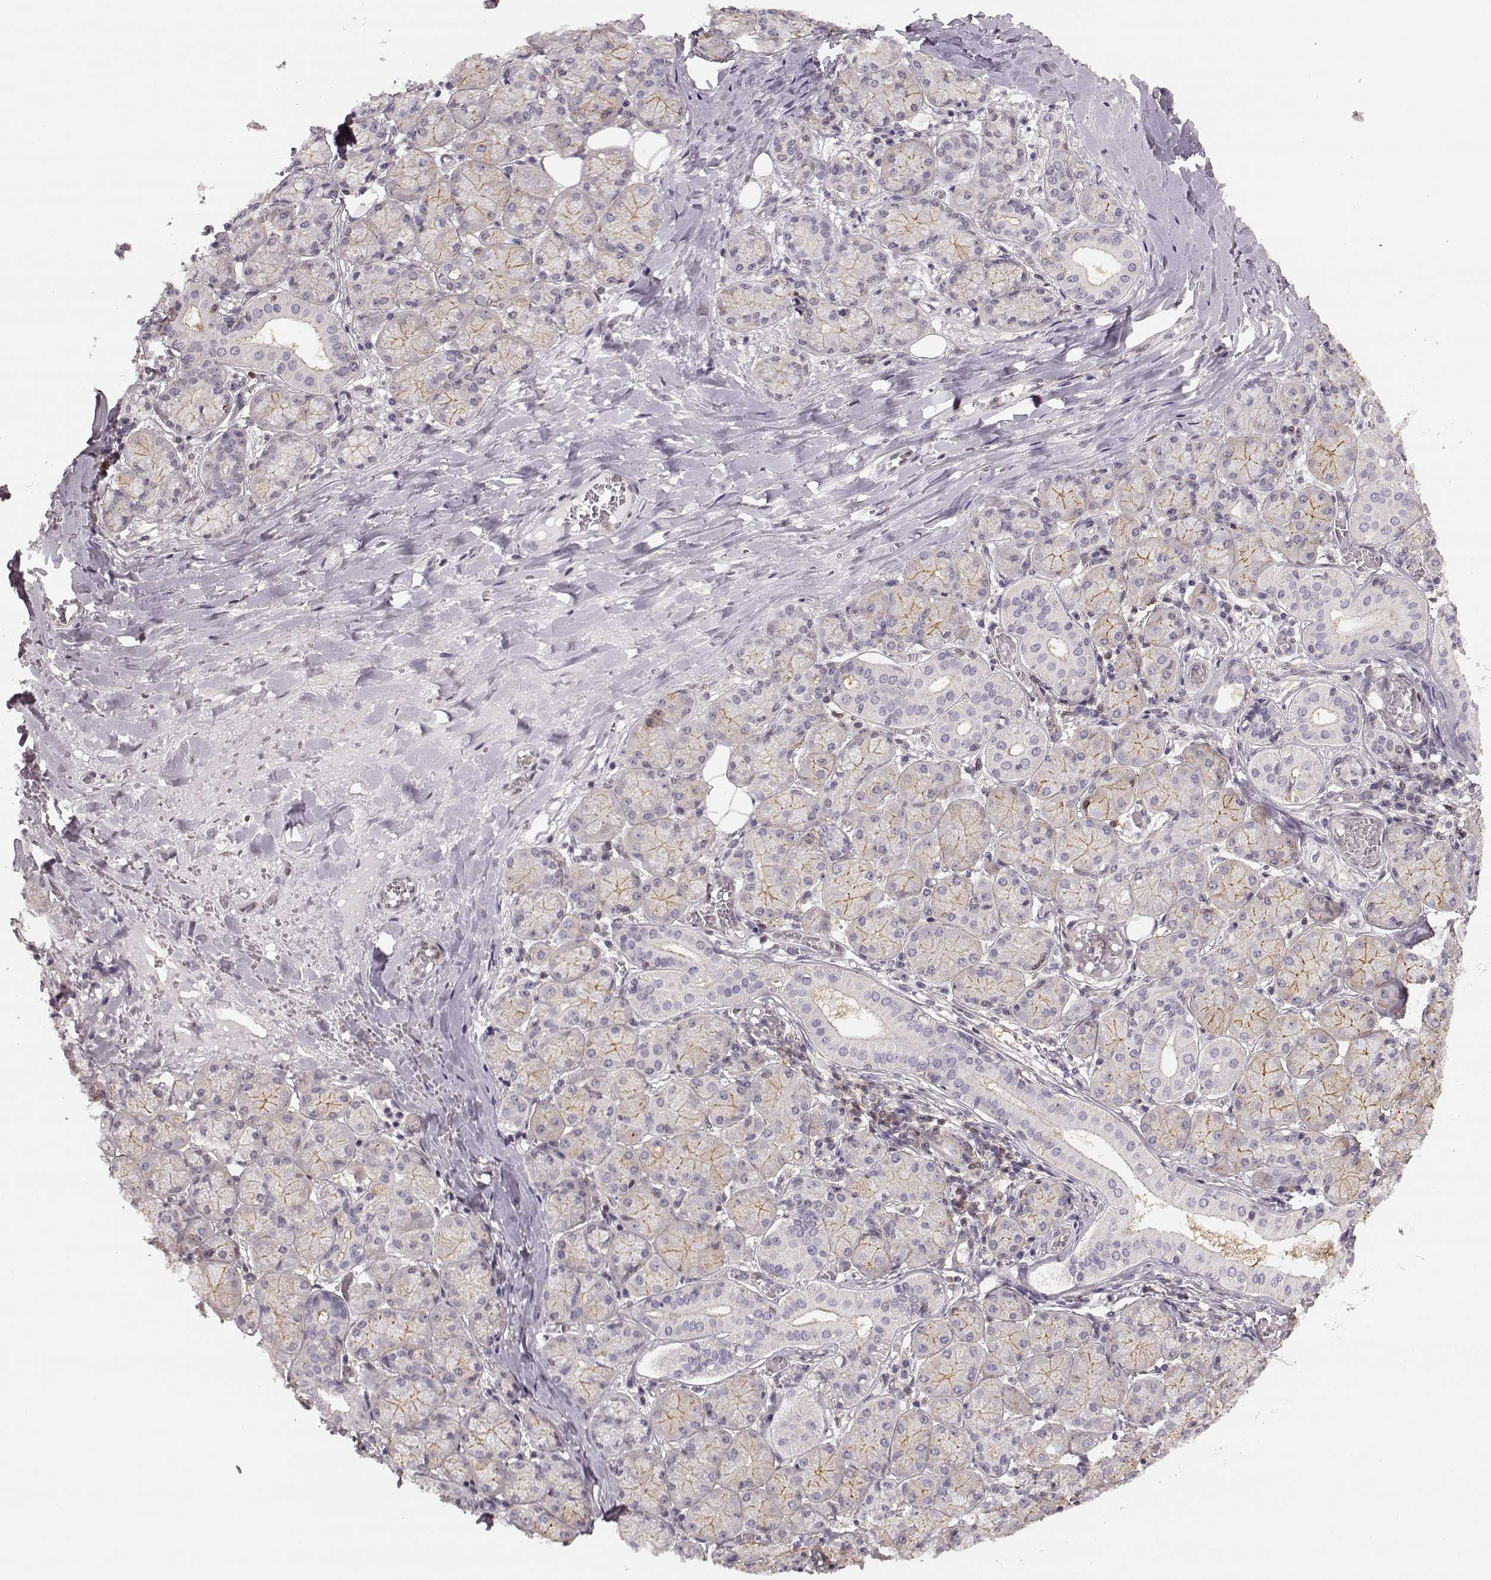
{"staining": {"intensity": "weak", "quantity": "25%-75%", "location": "cytoplasmic/membranous"}, "tissue": "salivary gland", "cell_type": "Glandular cells", "image_type": "normal", "snomed": [{"axis": "morphology", "description": "Normal tissue, NOS"}, {"axis": "topography", "description": "Salivary gland"}, {"axis": "topography", "description": "Peripheral nerve tissue"}], "caption": "A low amount of weak cytoplasmic/membranous positivity is appreciated in about 25%-75% of glandular cells in benign salivary gland.", "gene": "MFSD1", "patient": {"sex": "female", "age": 24}}